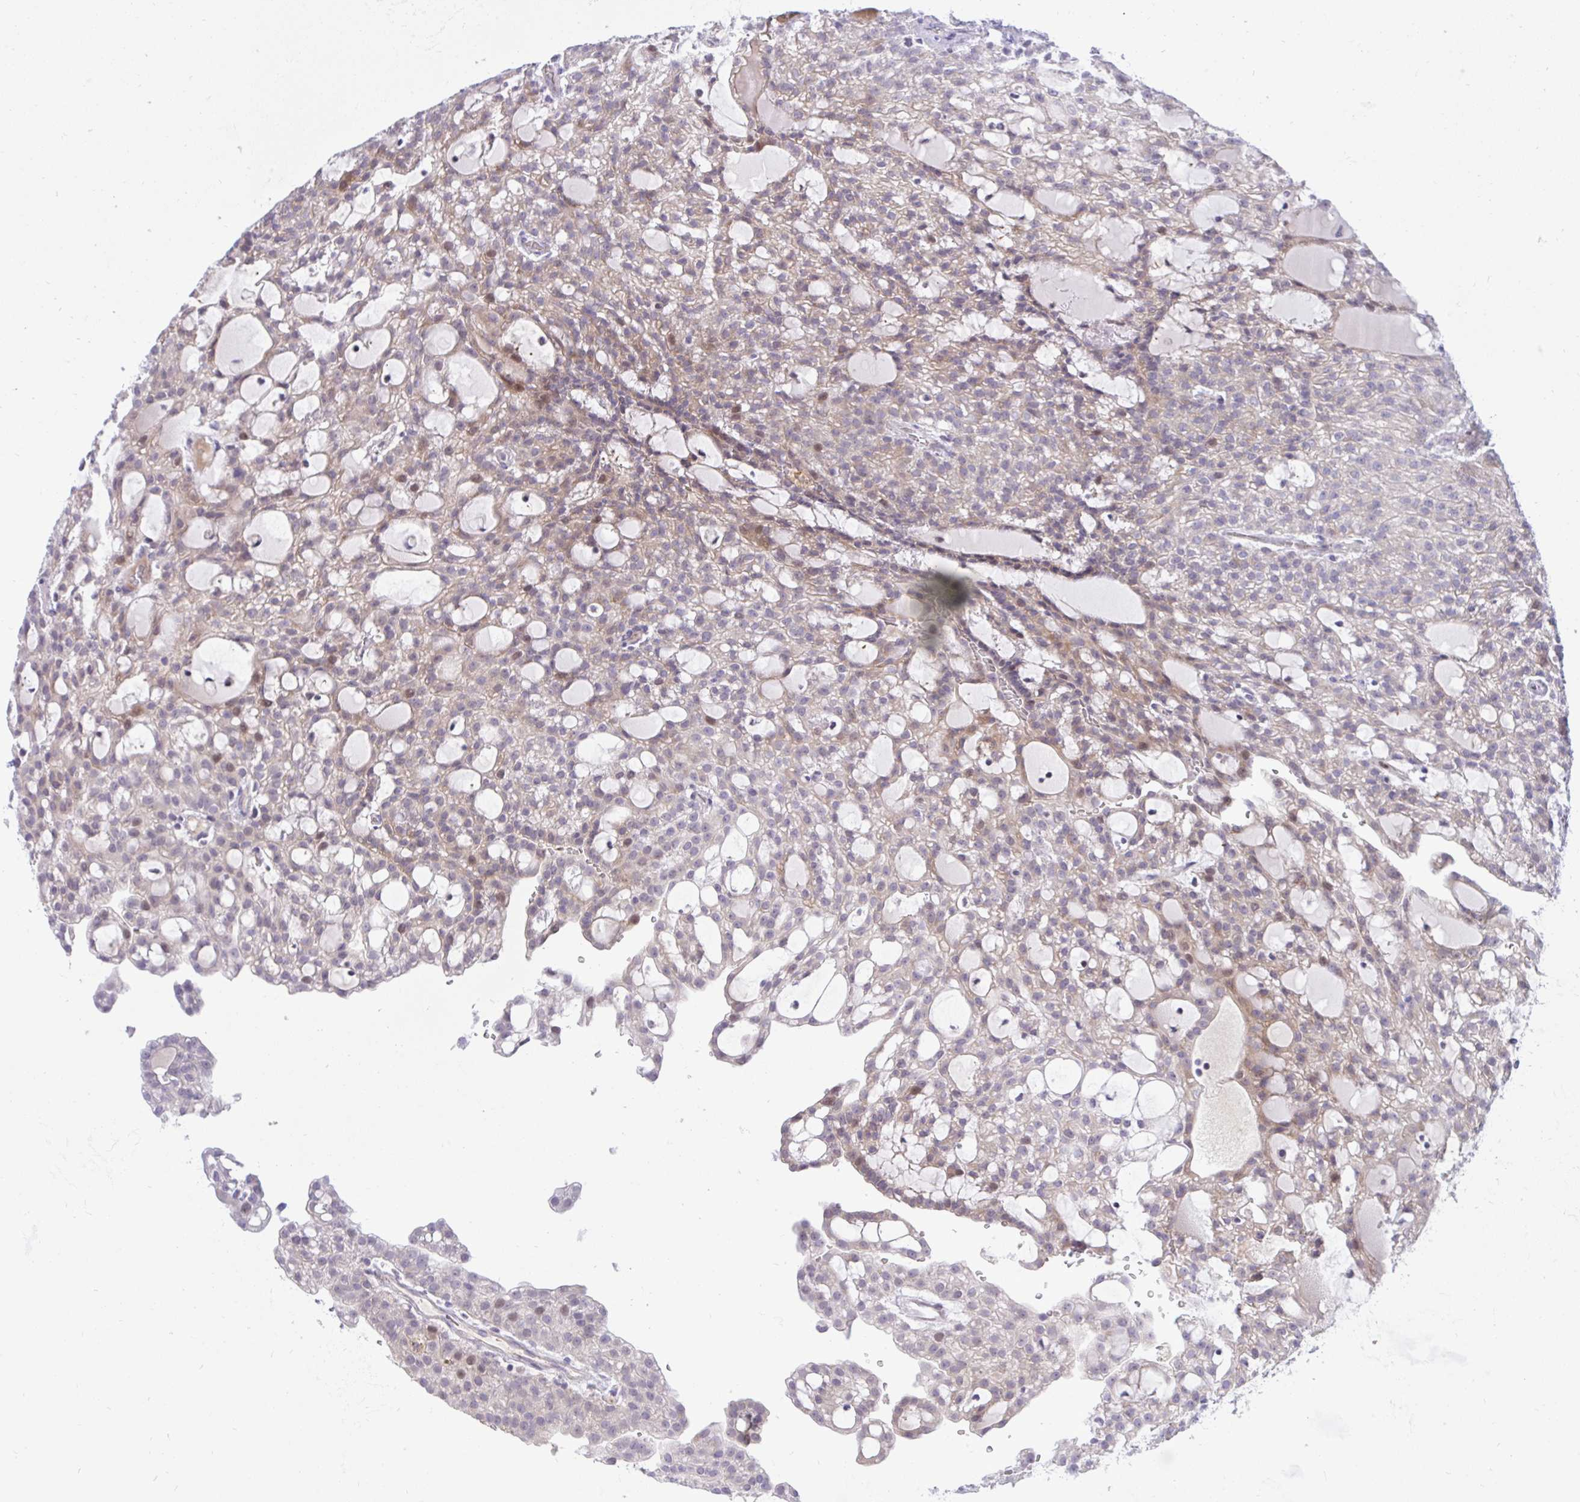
{"staining": {"intensity": "weak", "quantity": "25%-75%", "location": "cytoplasmic/membranous,nuclear"}, "tissue": "renal cancer", "cell_type": "Tumor cells", "image_type": "cancer", "snomed": [{"axis": "morphology", "description": "Adenocarcinoma, NOS"}, {"axis": "topography", "description": "Kidney"}], "caption": "Approximately 25%-75% of tumor cells in adenocarcinoma (renal) show weak cytoplasmic/membranous and nuclear protein positivity as visualized by brown immunohistochemical staining.", "gene": "EPOP", "patient": {"sex": "male", "age": 63}}